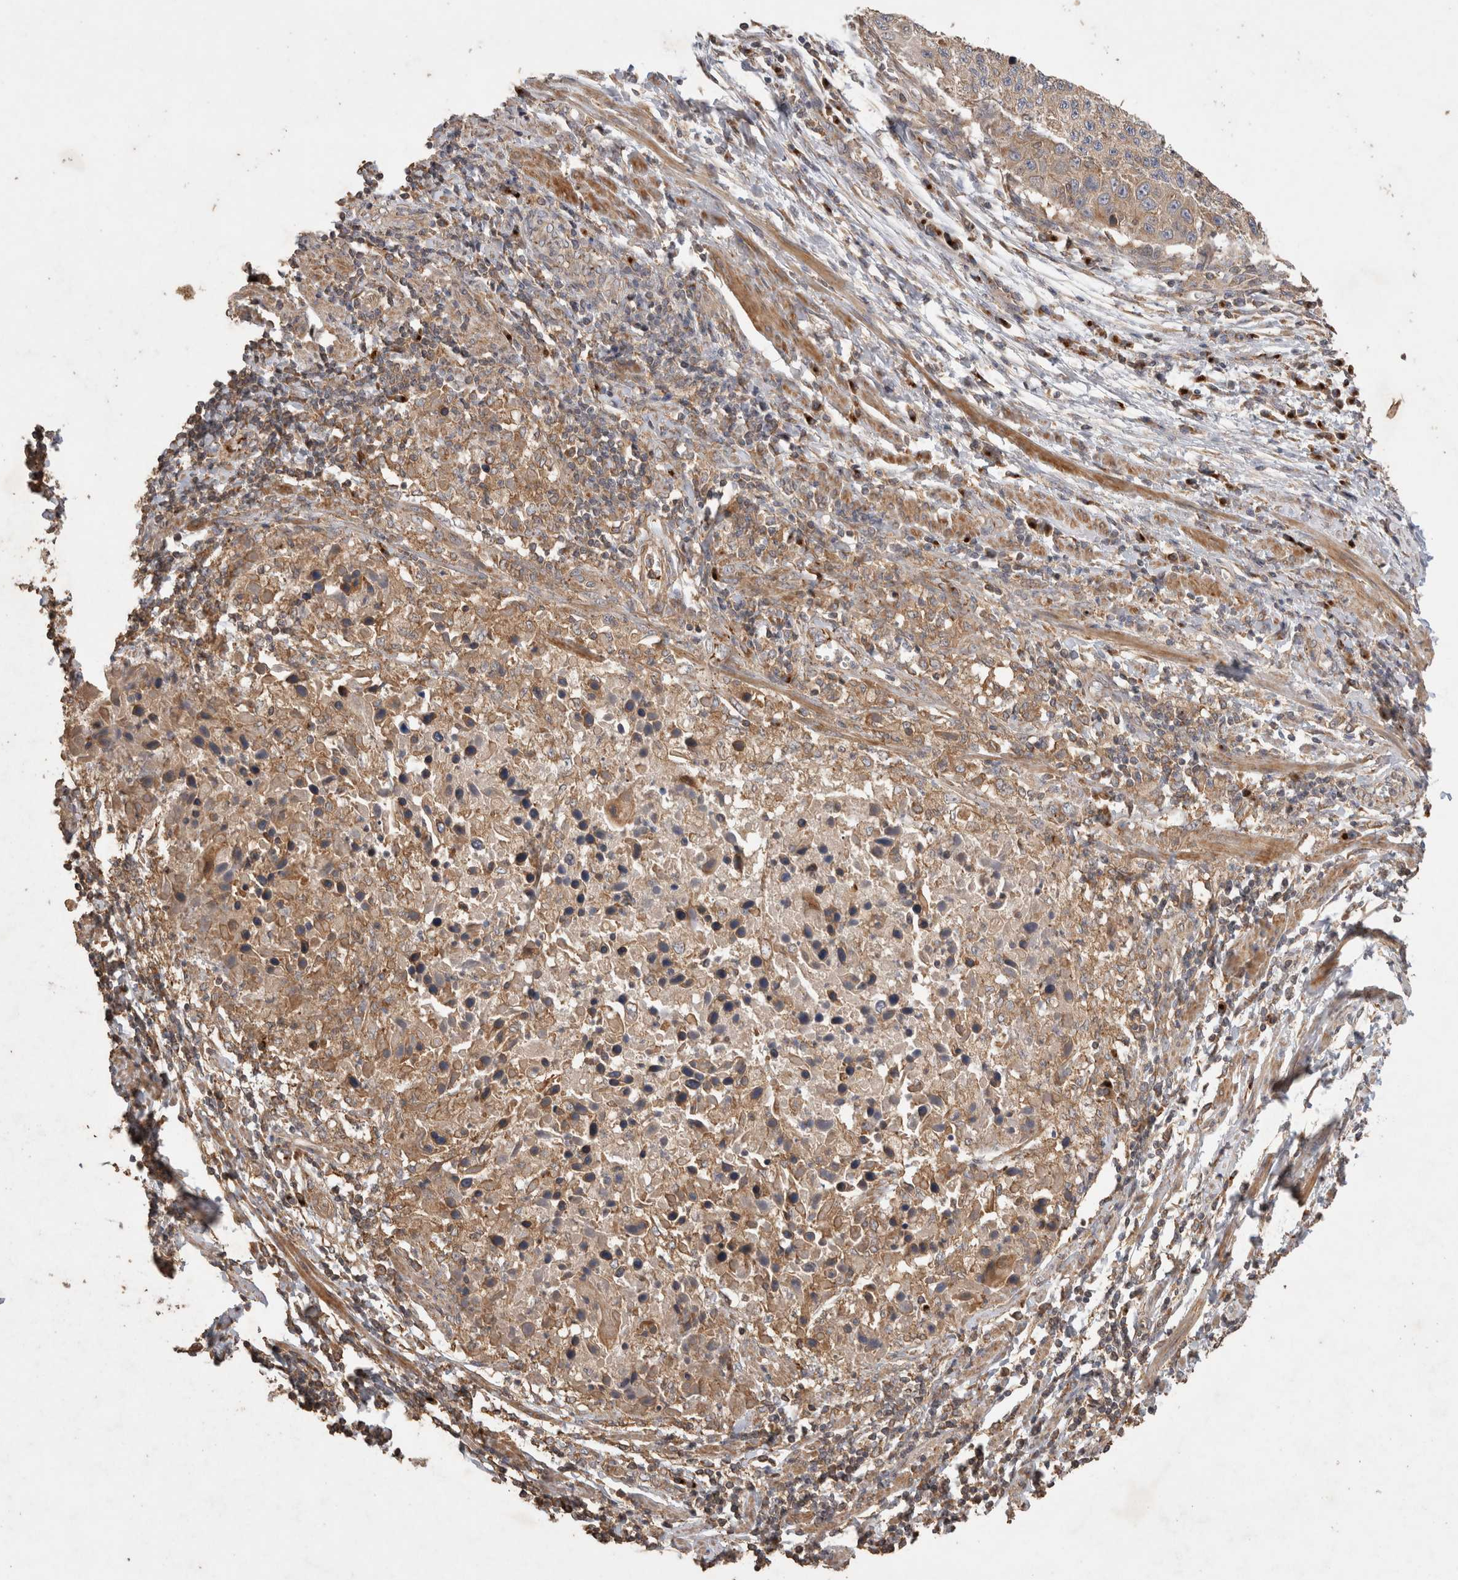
{"staining": {"intensity": "weak", "quantity": "<25%", "location": "cytoplasmic/membranous"}, "tissue": "cervical cancer", "cell_type": "Tumor cells", "image_type": "cancer", "snomed": [{"axis": "morphology", "description": "Squamous cell carcinoma, NOS"}, {"axis": "topography", "description": "Cervix"}], "caption": "Micrograph shows no significant protein staining in tumor cells of cervical squamous cell carcinoma.", "gene": "SNX31", "patient": {"sex": "female", "age": 53}}